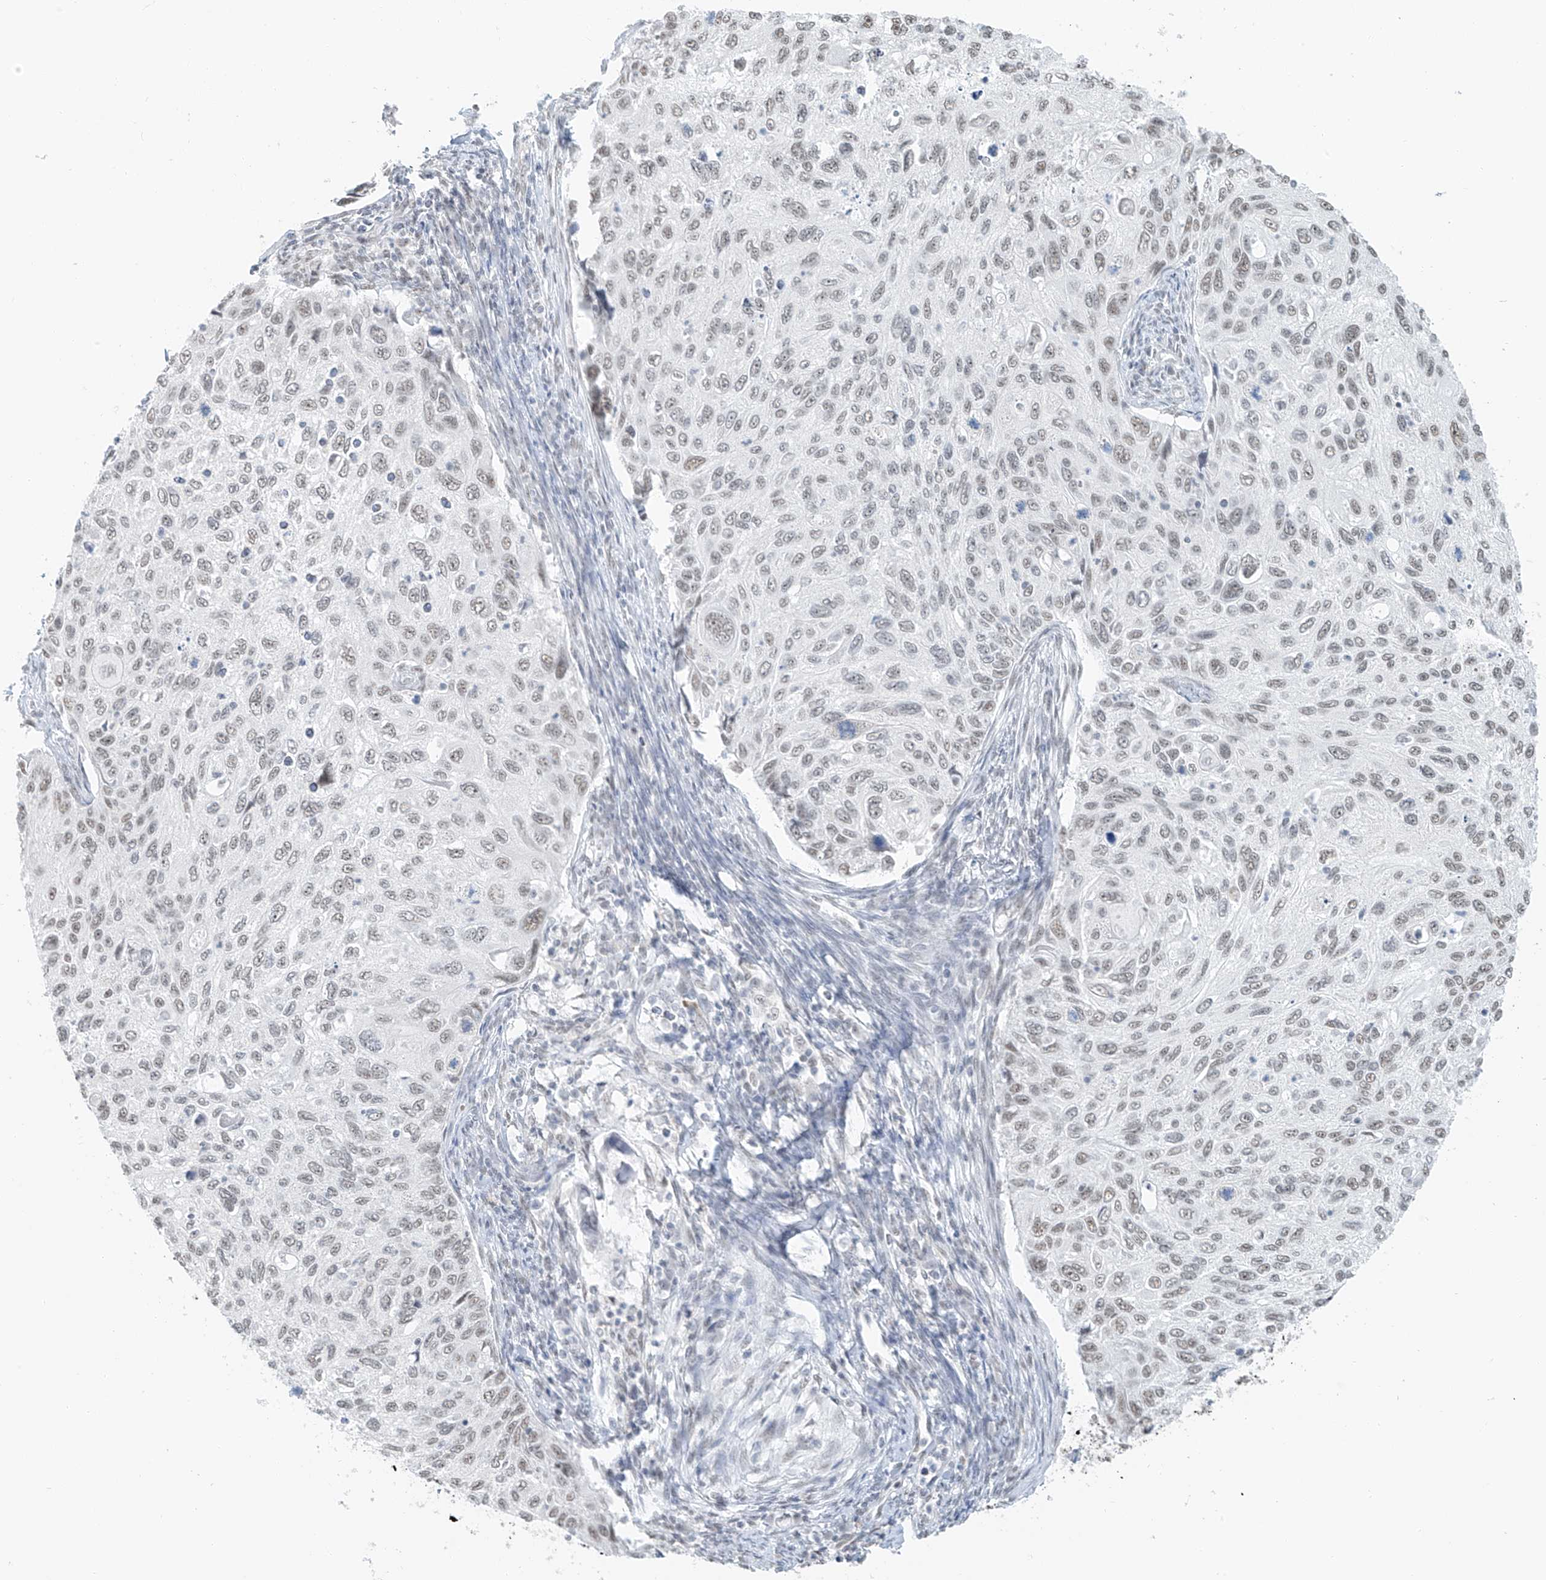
{"staining": {"intensity": "weak", "quantity": "25%-75%", "location": "nuclear"}, "tissue": "cervical cancer", "cell_type": "Tumor cells", "image_type": "cancer", "snomed": [{"axis": "morphology", "description": "Squamous cell carcinoma, NOS"}, {"axis": "topography", "description": "Cervix"}], "caption": "Immunohistochemical staining of human squamous cell carcinoma (cervical) shows low levels of weak nuclear positivity in about 25%-75% of tumor cells. (Brightfield microscopy of DAB IHC at high magnification).", "gene": "PGC", "patient": {"sex": "female", "age": 70}}